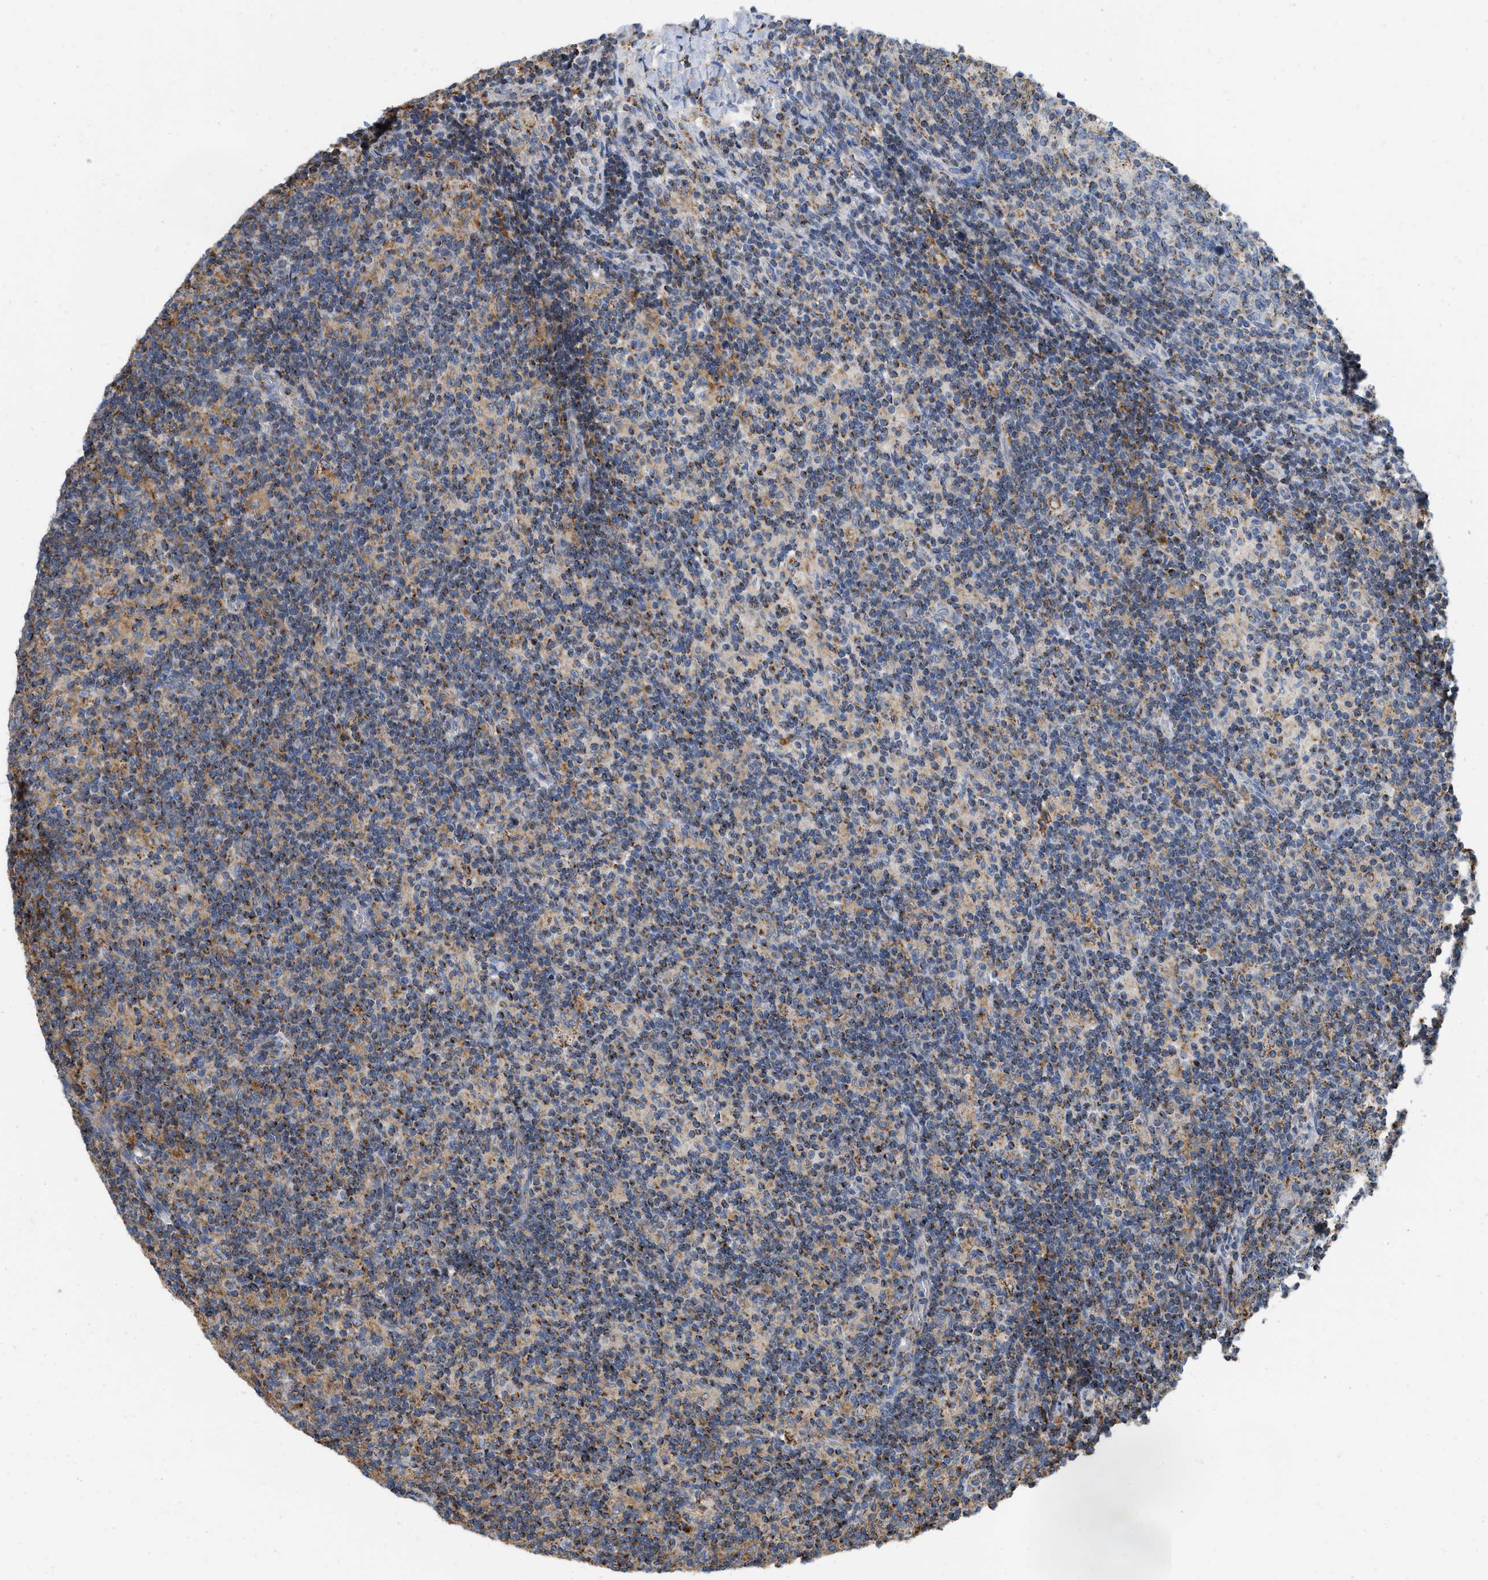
{"staining": {"intensity": "moderate", "quantity": "25%-75%", "location": "cytoplasmic/membranous"}, "tissue": "lymph node", "cell_type": "Germinal center cells", "image_type": "normal", "snomed": [{"axis": "morphology", "description": "Normal tissue, NOS"}, {"axis": "morphology", "description": "Inflammation, NOS"}, {"axis": "topography", "description": "Lymph node"}], "caption": "Brown immunohistochemical staining in unremarkable human lymph node reveals moderate cytoplasmic/membranous positivity in approximately 25%-75% of germinal center cells. Immunohistochemistry (ihc) stains the protein in brown and the nuclei are stained blue.", "gene": "GRB10", "patient": {"sex": "male", "age": 55}}